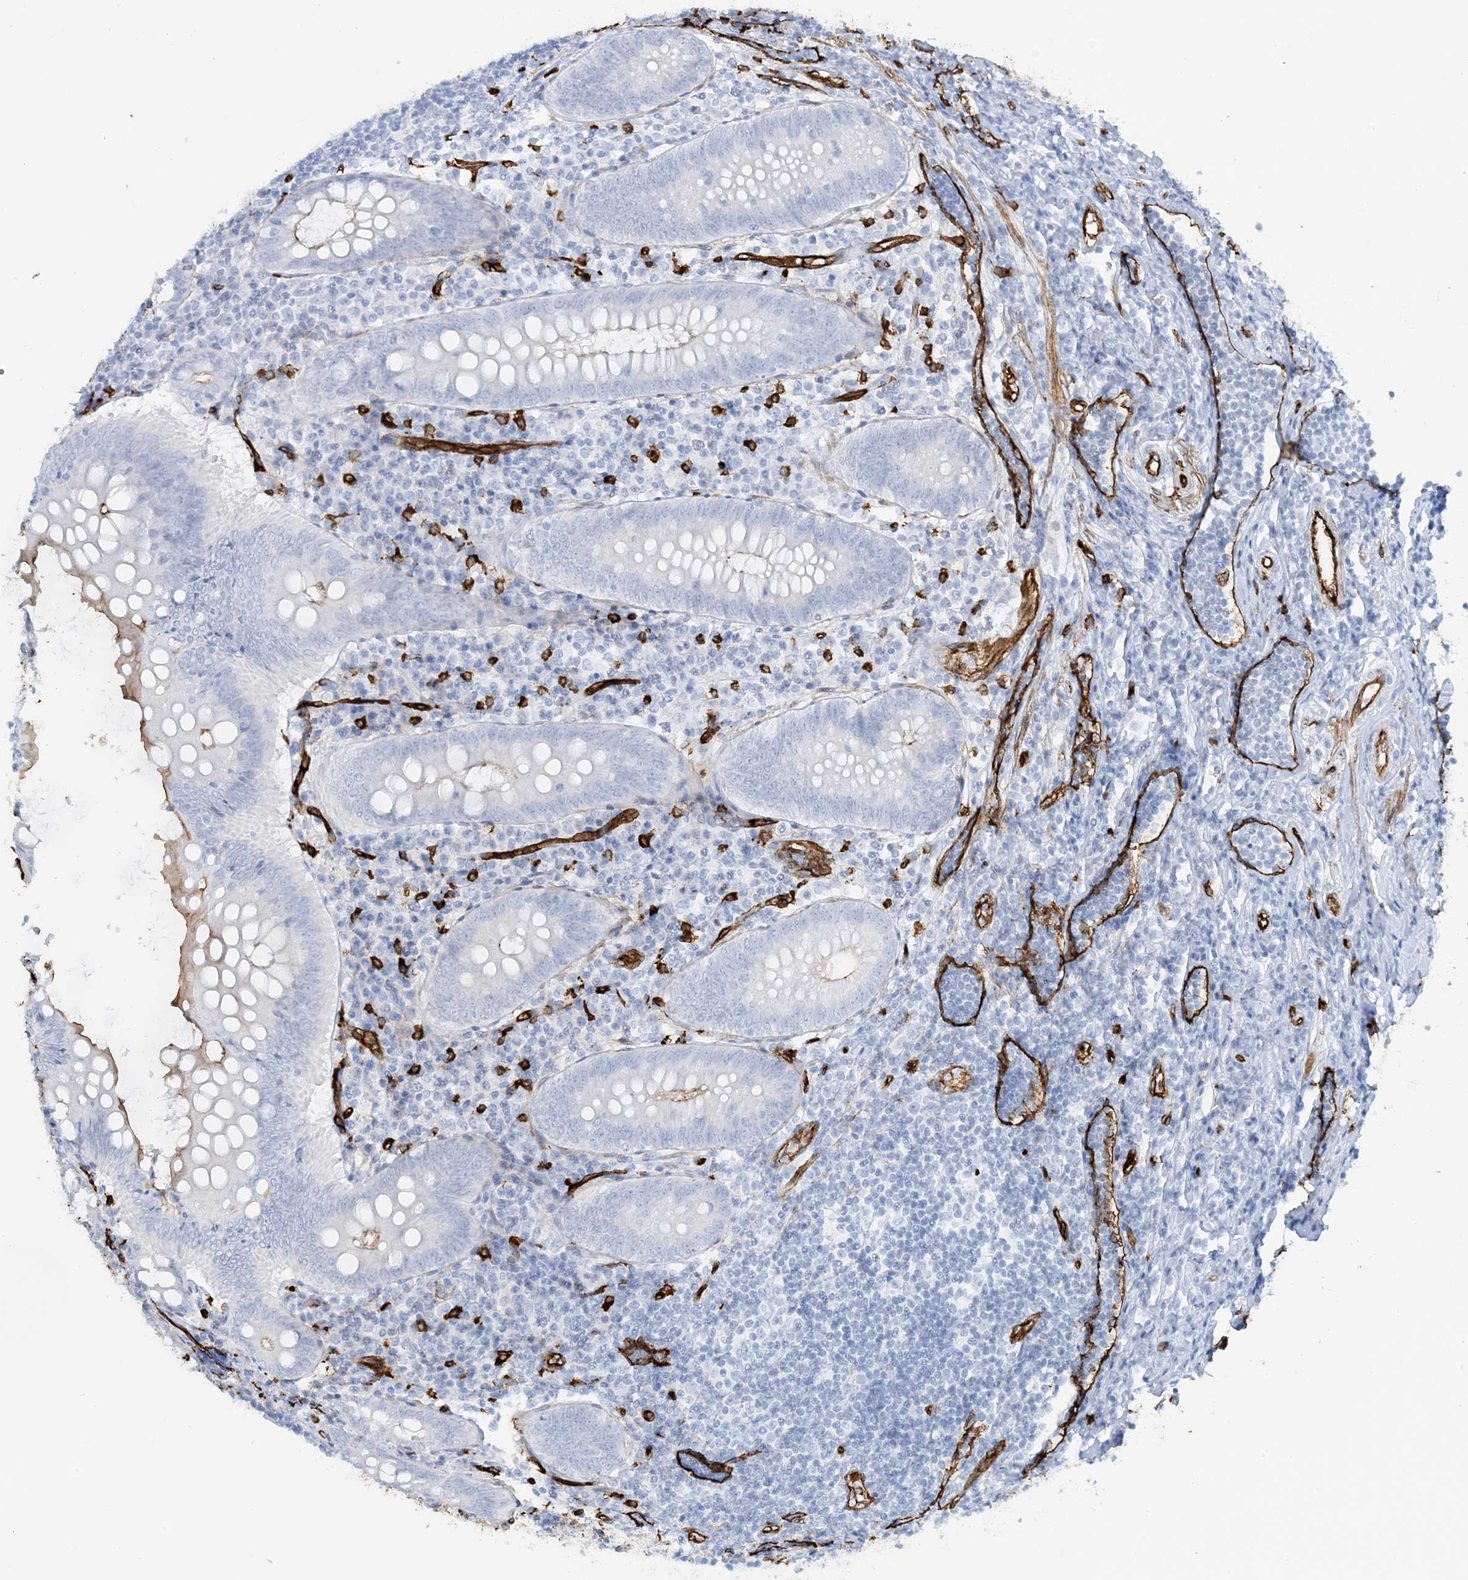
{"staining": {"intensity": "strong", "quantity": "<25%", "location": "cytoplasmic/membranous"}, "tissue": "appendix", "cell_type": "Glandular cells", "image_type": "normal", "snomed": [{"axis": "morphology", "description": "Normal tissue, NOS"}, {"axis": "topography", "description": "Appendix"}], "caption": "Immunohistochemical staining of benign appendix shows strong cytoplasmic/membranous protein expression in approximately <25% of glandular cells. The protein is stained brown, and the nuclei are stained in blue (DAB IHC with brightfield microscopy, high magnification).", "gene": "EPS8L3", "patient": {"sex": "female", "age": 54}}